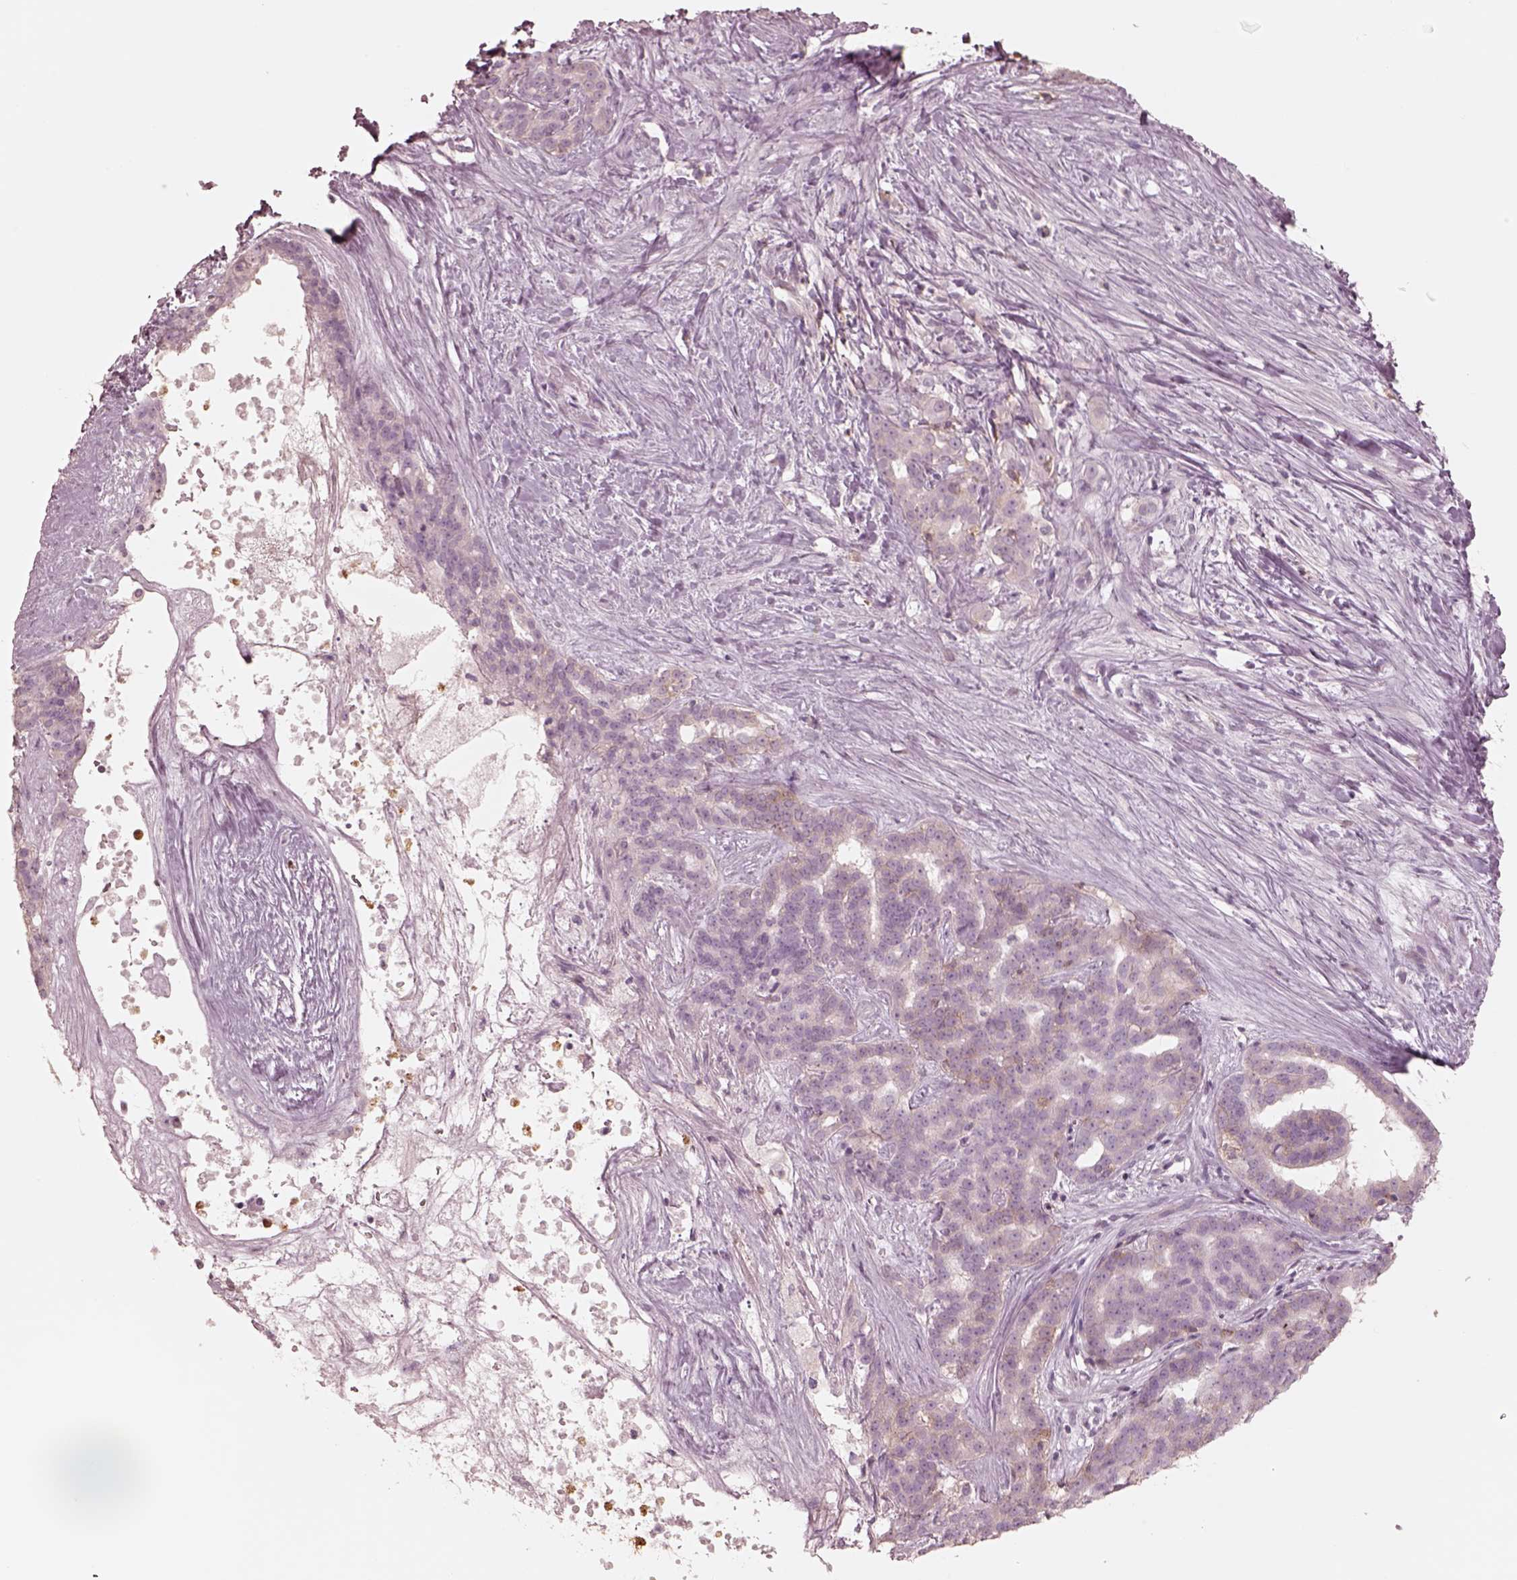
{"staining": {"intensity": "negative", "quantity": "none", "location": "none"}, "tissue": "liver cancer", "cell_type": "Tumor cells", "image_type": "cancer", "snomed": [{"axis": "morphology", "description": "Cholangiocarcinoma"}, {"axis": "topography", "description": "Liver"}], "caption": "The photomicrograph displays no staining of tumor cells in liver cancer. (DAB (3,3'-diaminobenzidine) IHC, high magnification).", "gene": "GPRIN1", "patient": {"sex": "female", "age": 47}}